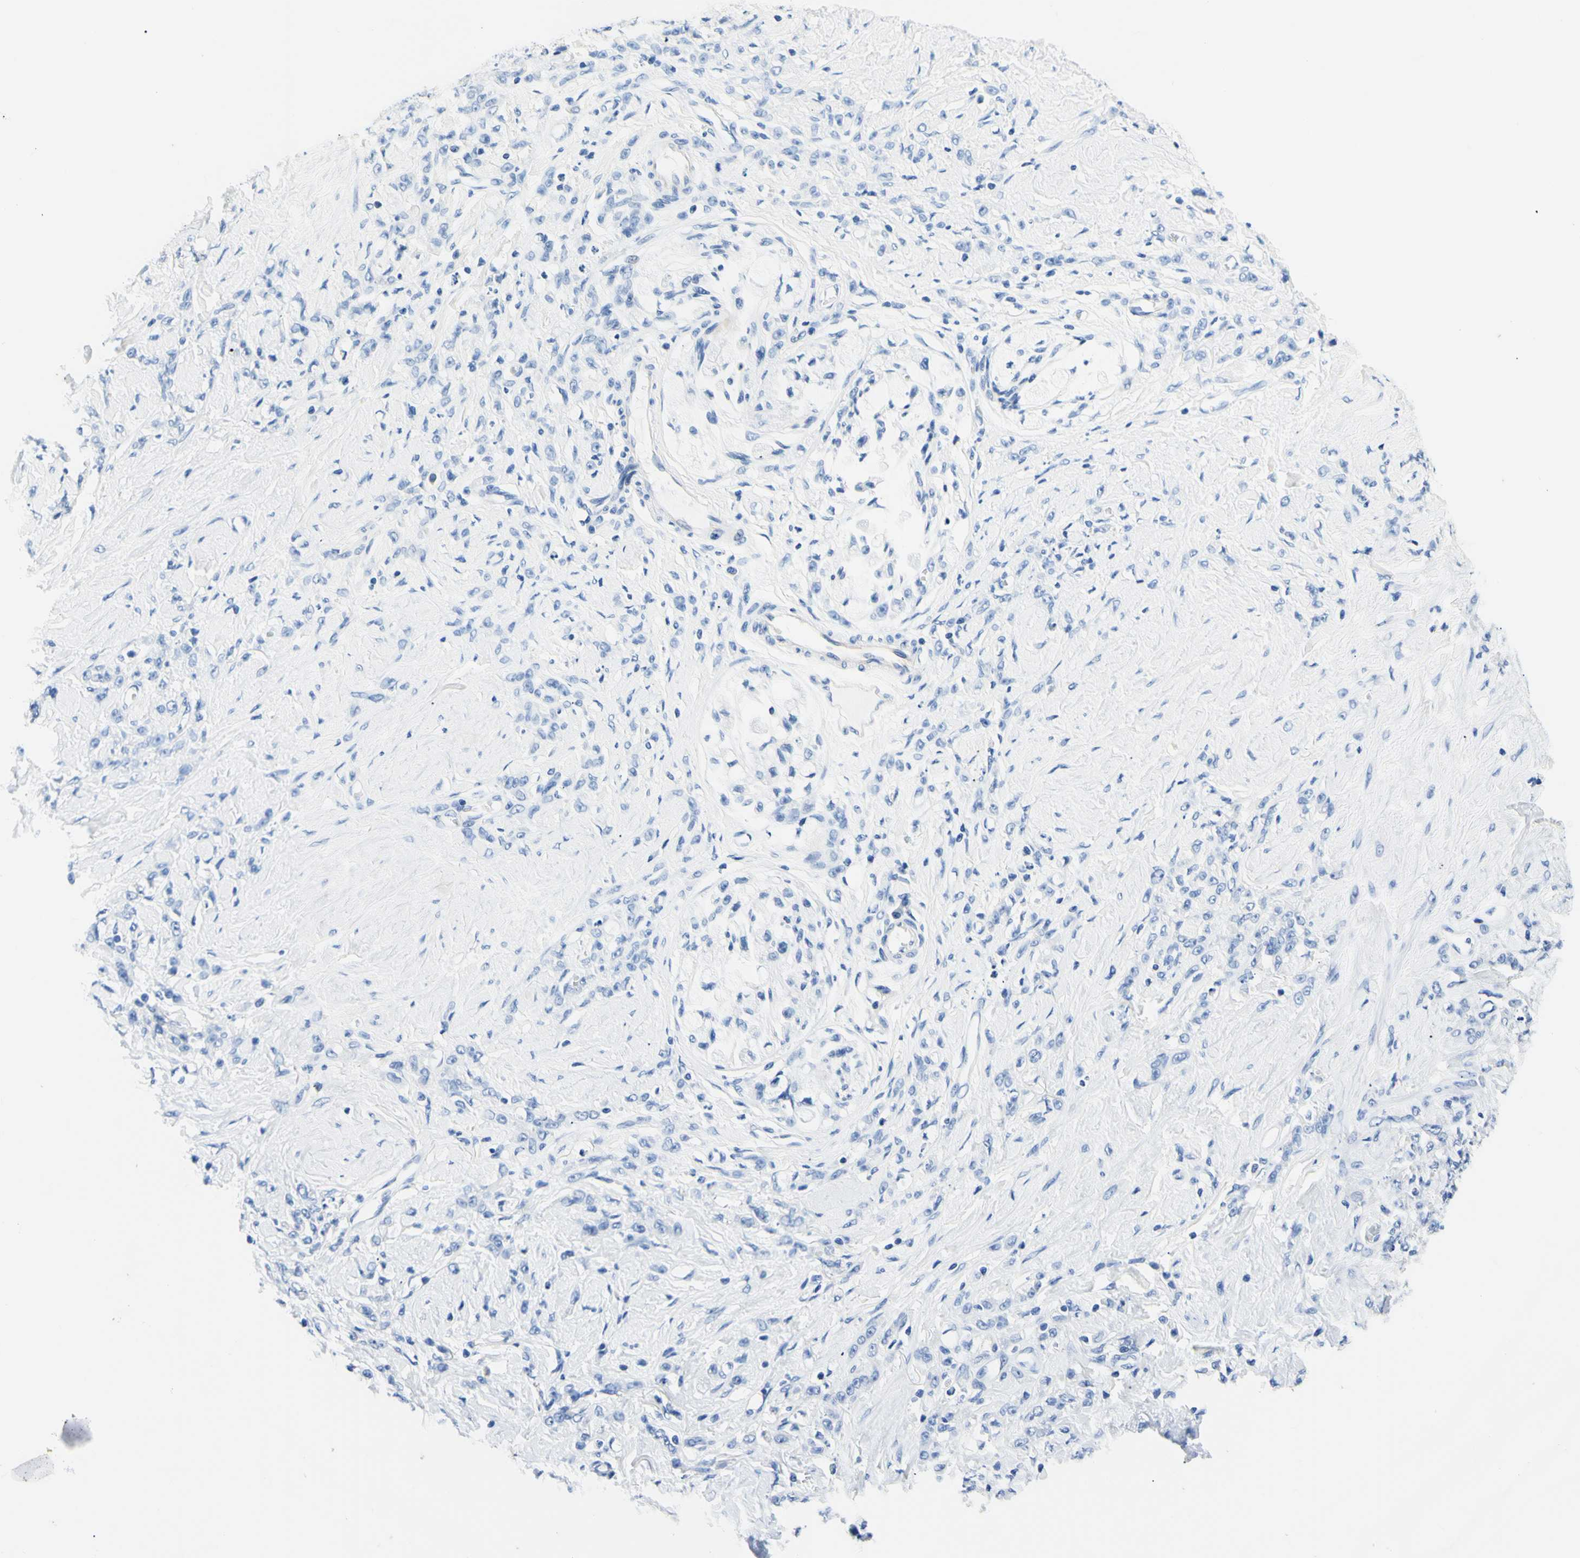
{"staining": {"intensity": "negative", "quantity": "none", "location": "none"}, "tissue": "stomach cancer", "cell_type": "Tumor cells", "image_type": "cancer", "snomed": [{"axis": "morphology", "description": "Adenocarcinoma, NOS"}, {"axis": "topography", "description": "Stomach"}], "caption": "Protein analysis of adenocarcinoma (stomach) displays no significant expression in tumor cells. (Brightfield microscopy of DAB (3,3'-diaminobenzidine) immunohistochemistry at high magnification).", "gene": "HPCA", "patient": {"sex": "male", "age": 82}}